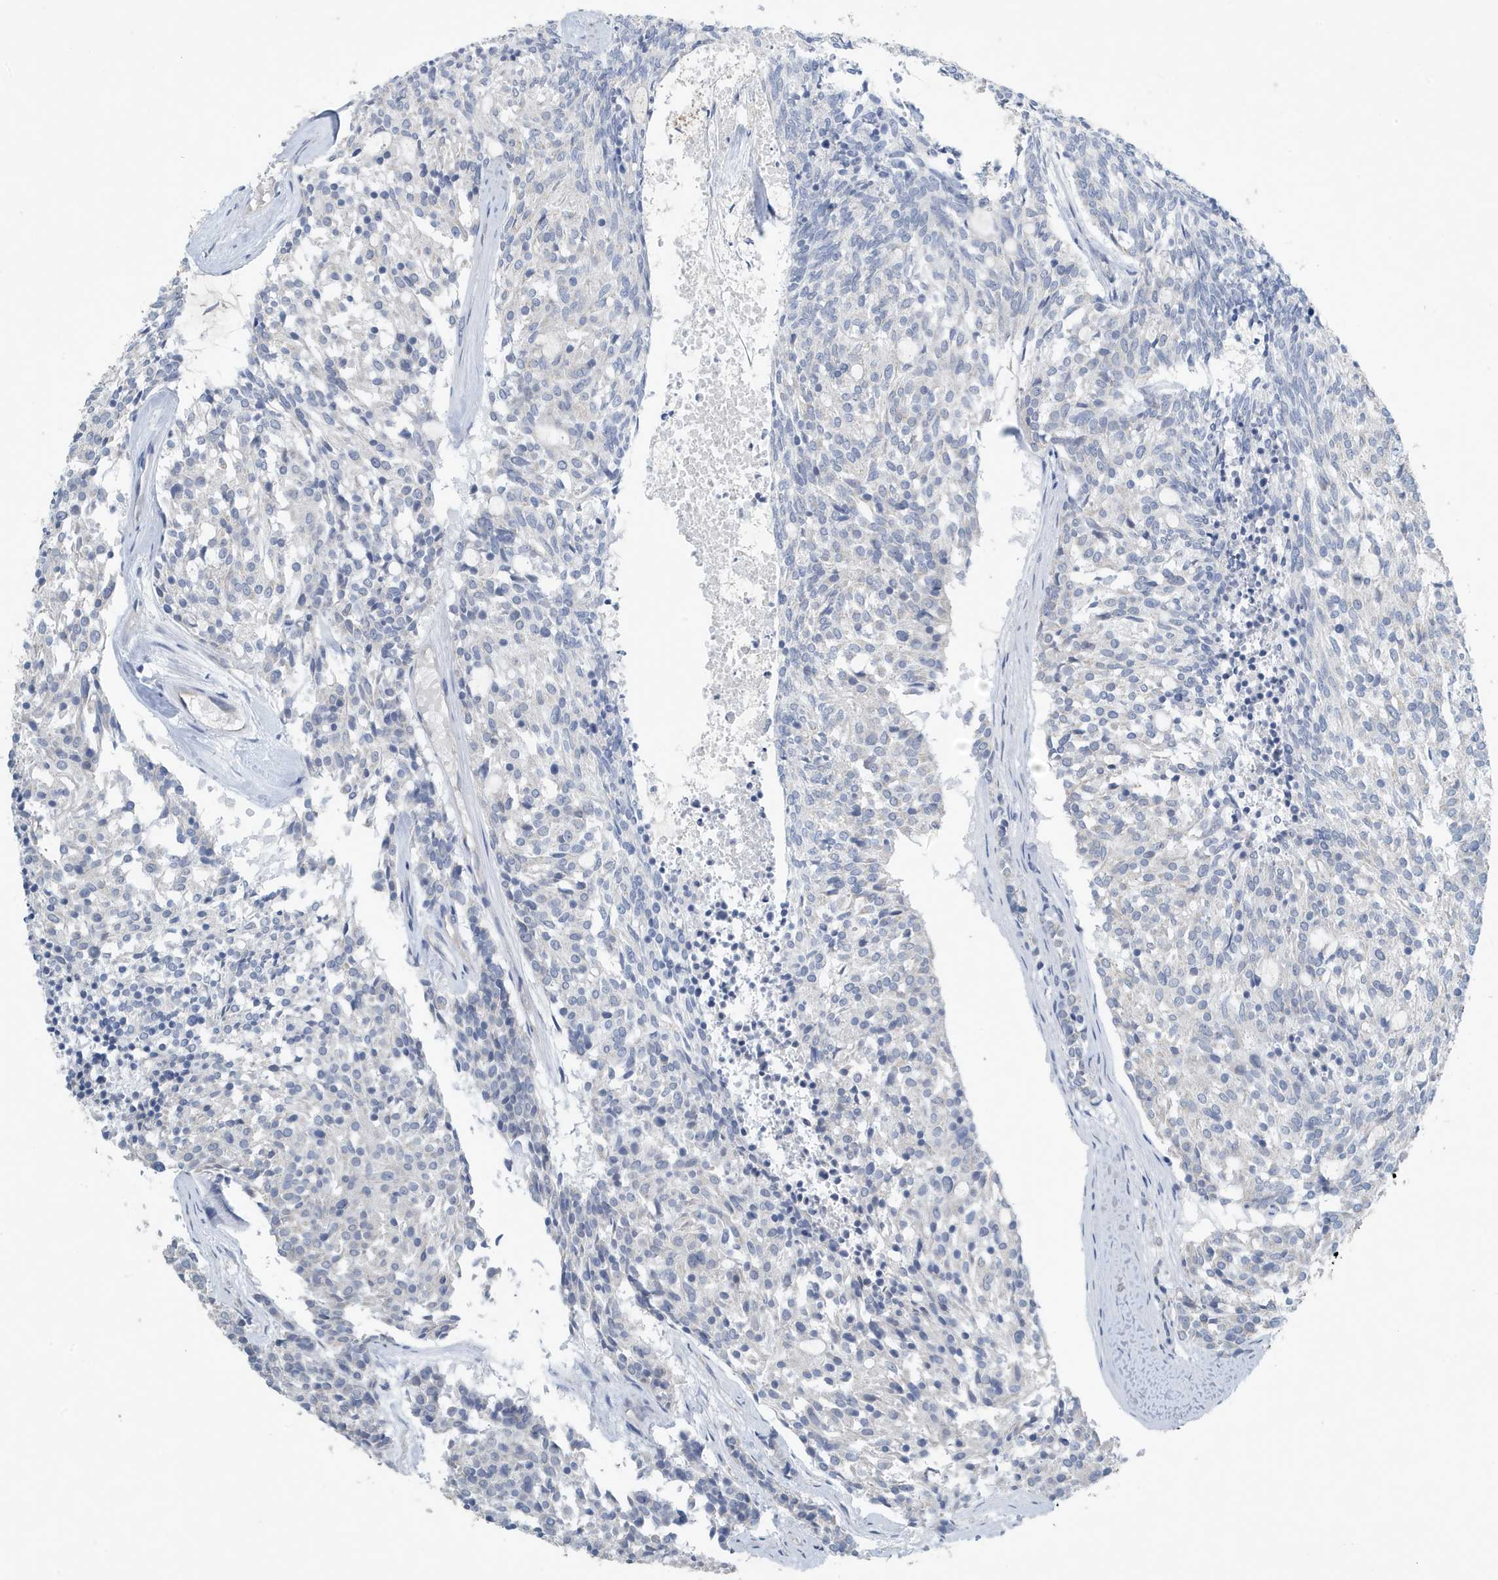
{"staining": {"intensity": "negative", "quantity": "none", "location": "none"}, "tissue": "carcinoid", "cell_type": "Tumor cells", "image_type": "cancer", "snomed": [{"axis": "morphology", "description": "Carcinoid, malignant, NOS"}, {"axis": "topography", "description": "Pancreas"}], "caption": "This is an IHC image of human carcinoid (malignant). There is no expression in tumor cells.", "gene": "UGT2B4", "patient": {"sex": "female", "age": 54}}